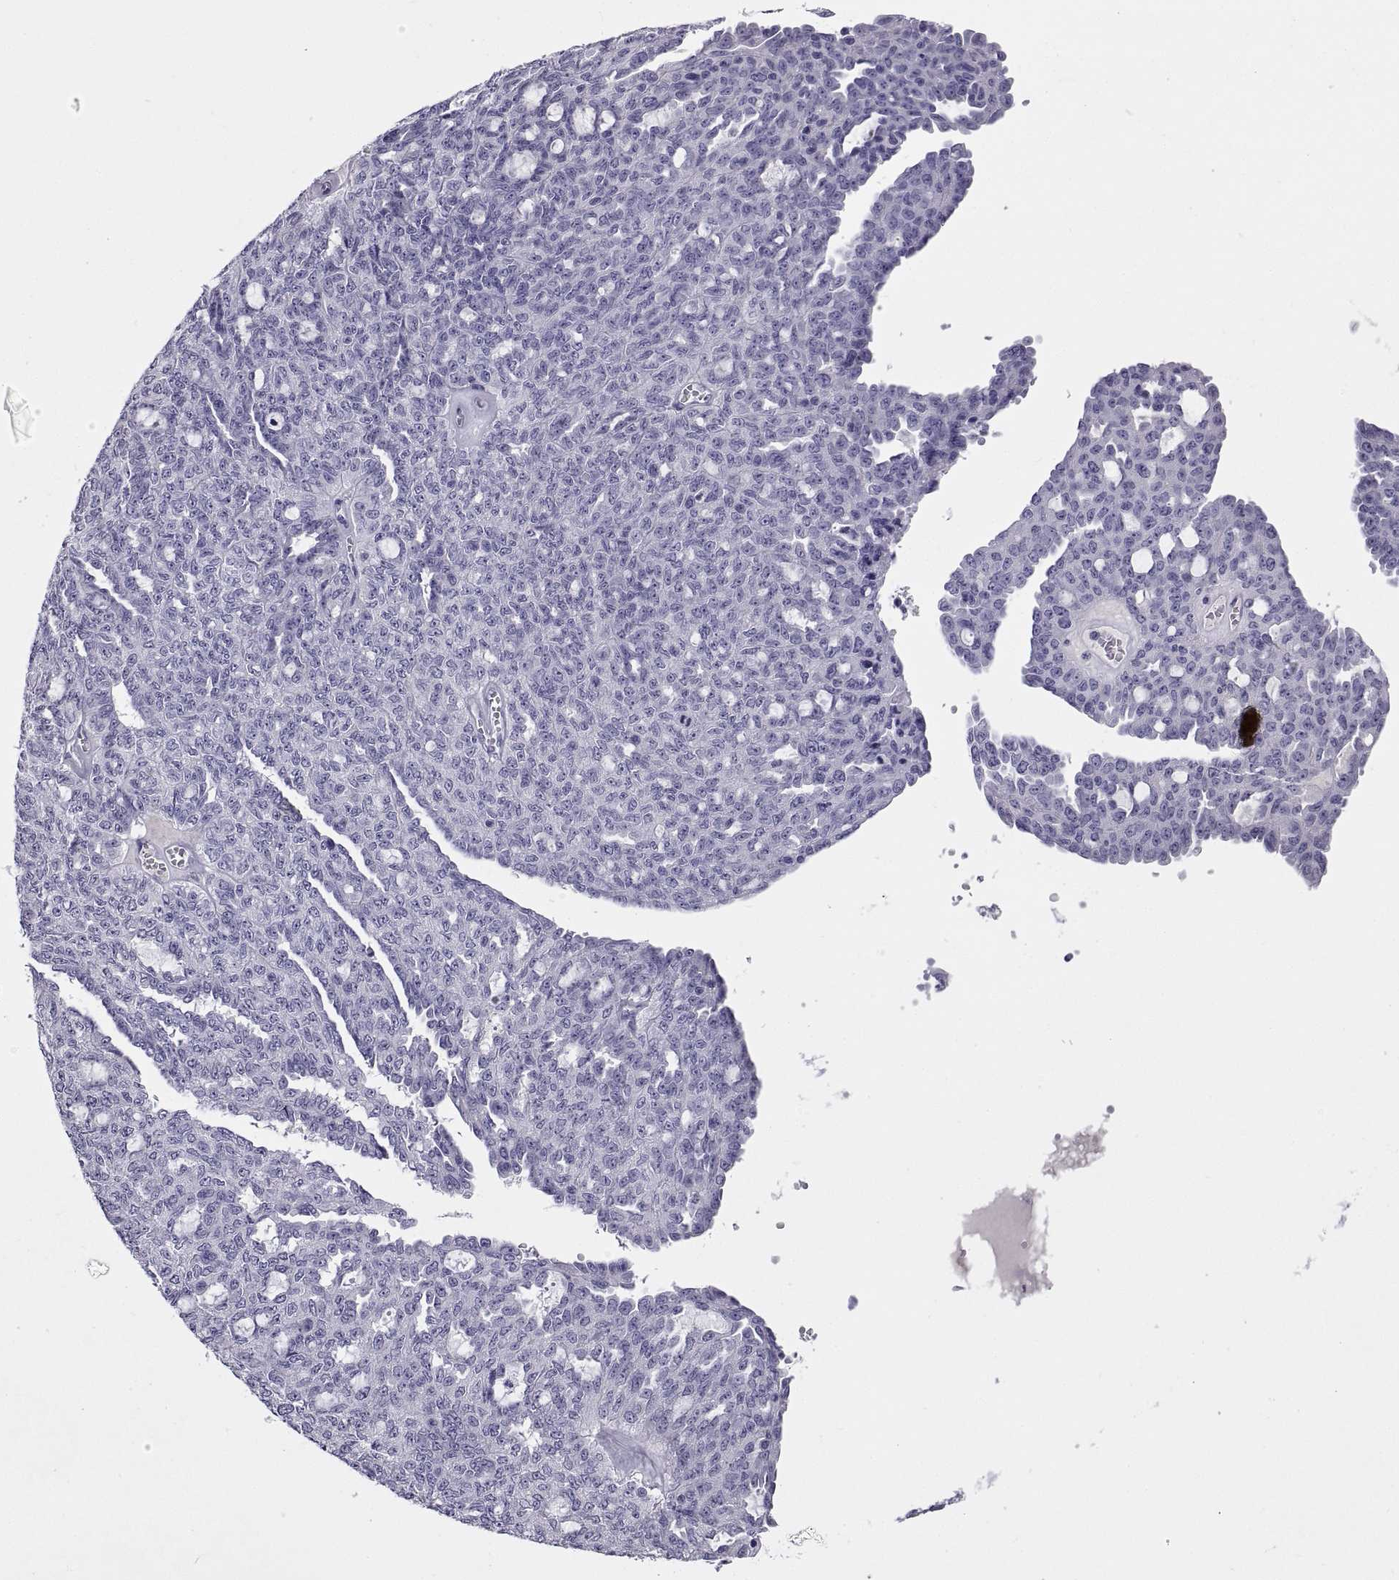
{"staining": {"intensity": "negative", "quantity": "none", "location": "none"}, "tissue": "ovarian cancer", "cell_type": "Tumor cells", "image_type": "cancer", "snomed": [{"axis": "morphology", "description": "Cystadenocarcinoma, serous, NOS"}, {"axis": "topography", "description": "Ovary"}], "caption": "Image shows no protein positivity in tumor cells of ovarian cancer tissue.", "gene": "RGS20", "patient": {"sex": "female", "age": 71}}